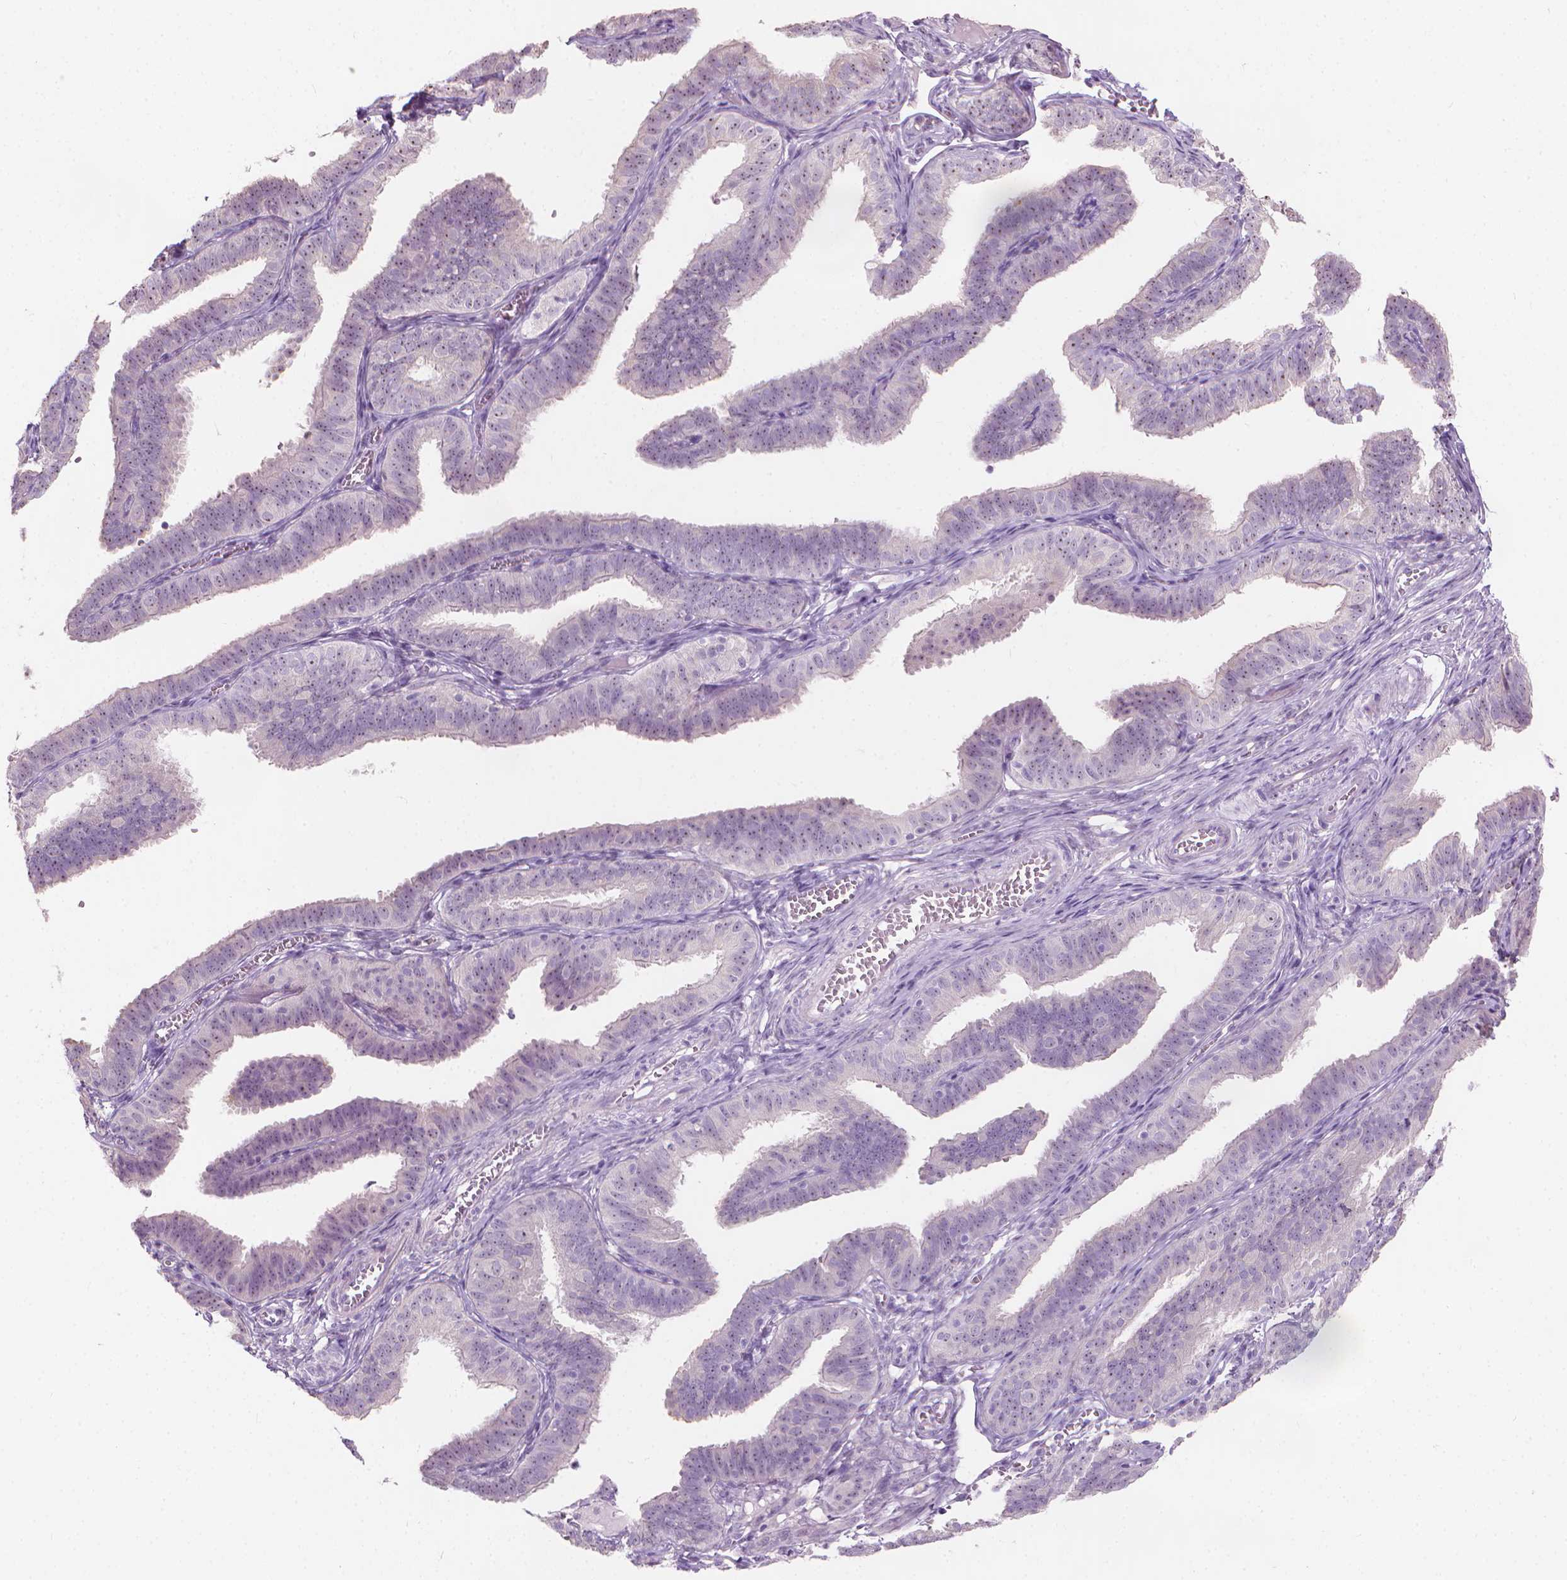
{"staining": {"intensity": "negative", "quantity": "none", "location": "none"}, "tissue": "fallopian tube", "cell_type": "Glandular cells", "image_type": "normal", "snomed": [{"axis": "morphology", "description": "Normal tissue, NOS"}, {"axis": "topography", "description": "Fallopian tube"}], "caption": "There is no significant staining in glandular cells of fallopian tube. (DAB immunohistochemistry visualized using brightfield microscopy, high magnification).", "gene": "GPRC5A", "patient": {"sex": "female", "age": 25}}